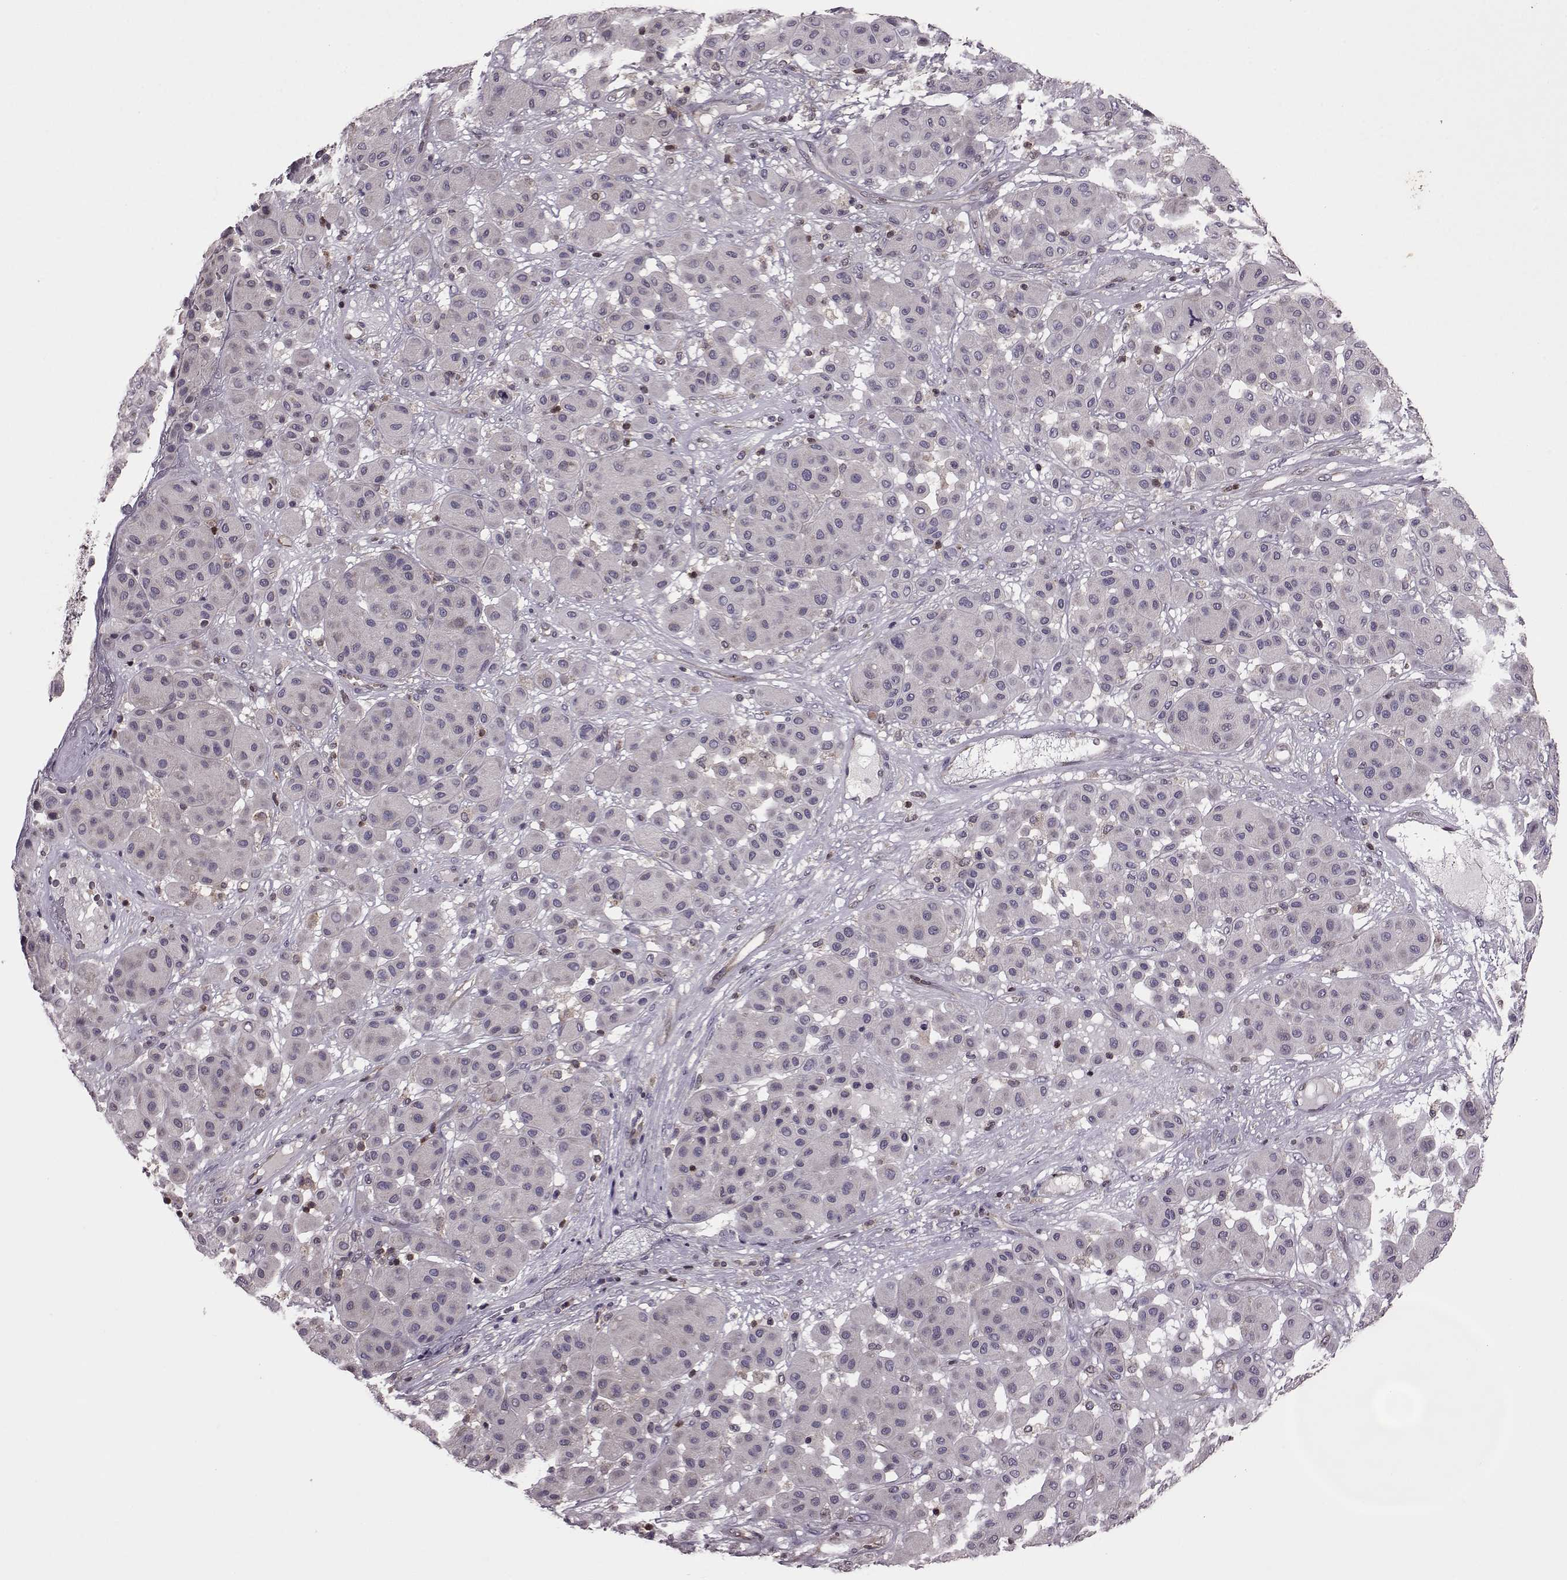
{"staining": {"intensity": "negative", "quantity": "none", "location": "none"}, "tissue": "melanoma", "cell_type": "Tumor cells", "image_type": "cancer", "snomed": [{"axis": "morphology", "description": "Malignant melanoma, Metastatic site"}, {"axis": "topography", "description": "Smooth muscle"}], "caption": "Human melanoma stained for a protein using immunohistochemistry exhibits no staining in tumor cells.", "gene": "CDC42SE1", "patient": {"sex": "male", "age": 41}}